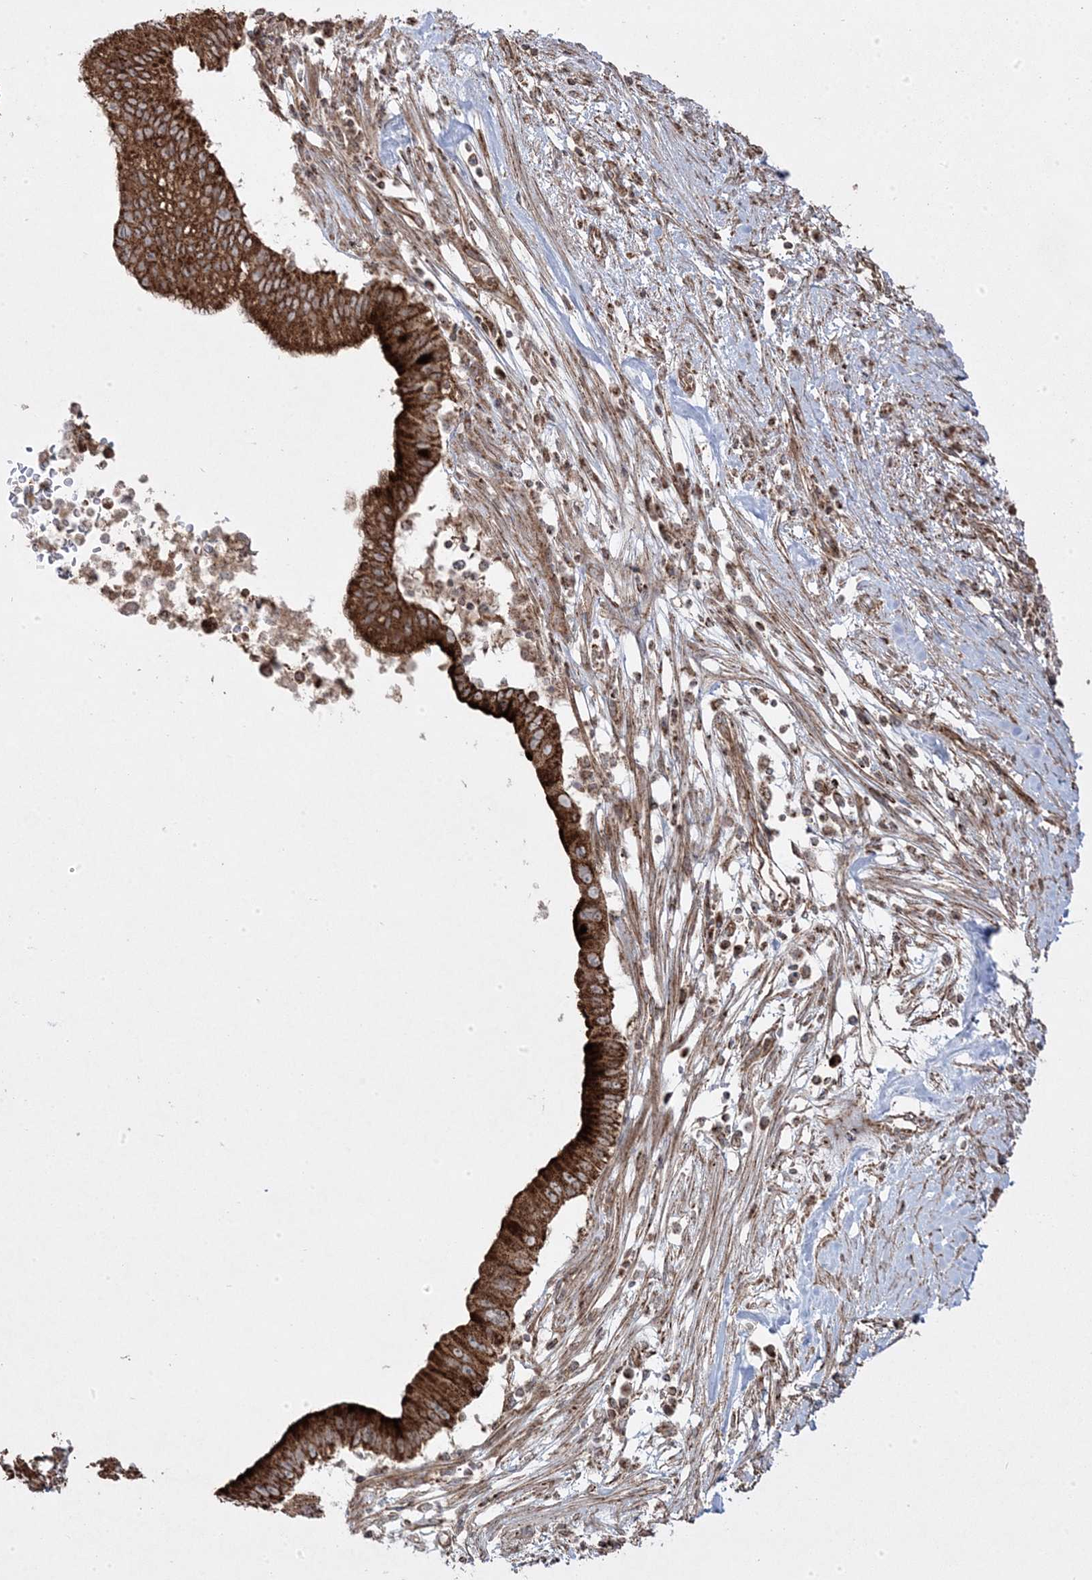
{"staining": {"intensity": "strong", "quantity": ">75%", "location": "cytoplasmic/membranous"}, "tissue": "pancreatic cancer", "cell_type": "Tumor cells", "image_type": "cancer", "snomed": [{"axis": "morphology", "description": "Adenocarcinoma, NOS"}, {"axis": "topography", "description": "Pancreas"}], "caption": "Protein positivity by immunohistochemistry demonstrates strong cytoplasmic/membranous staining in approximately >75% of tumor cells in adenocarcinoma (pancreatic).", "gene": "CLUAP1", "patient": {"sex": "male", "age": 68}}